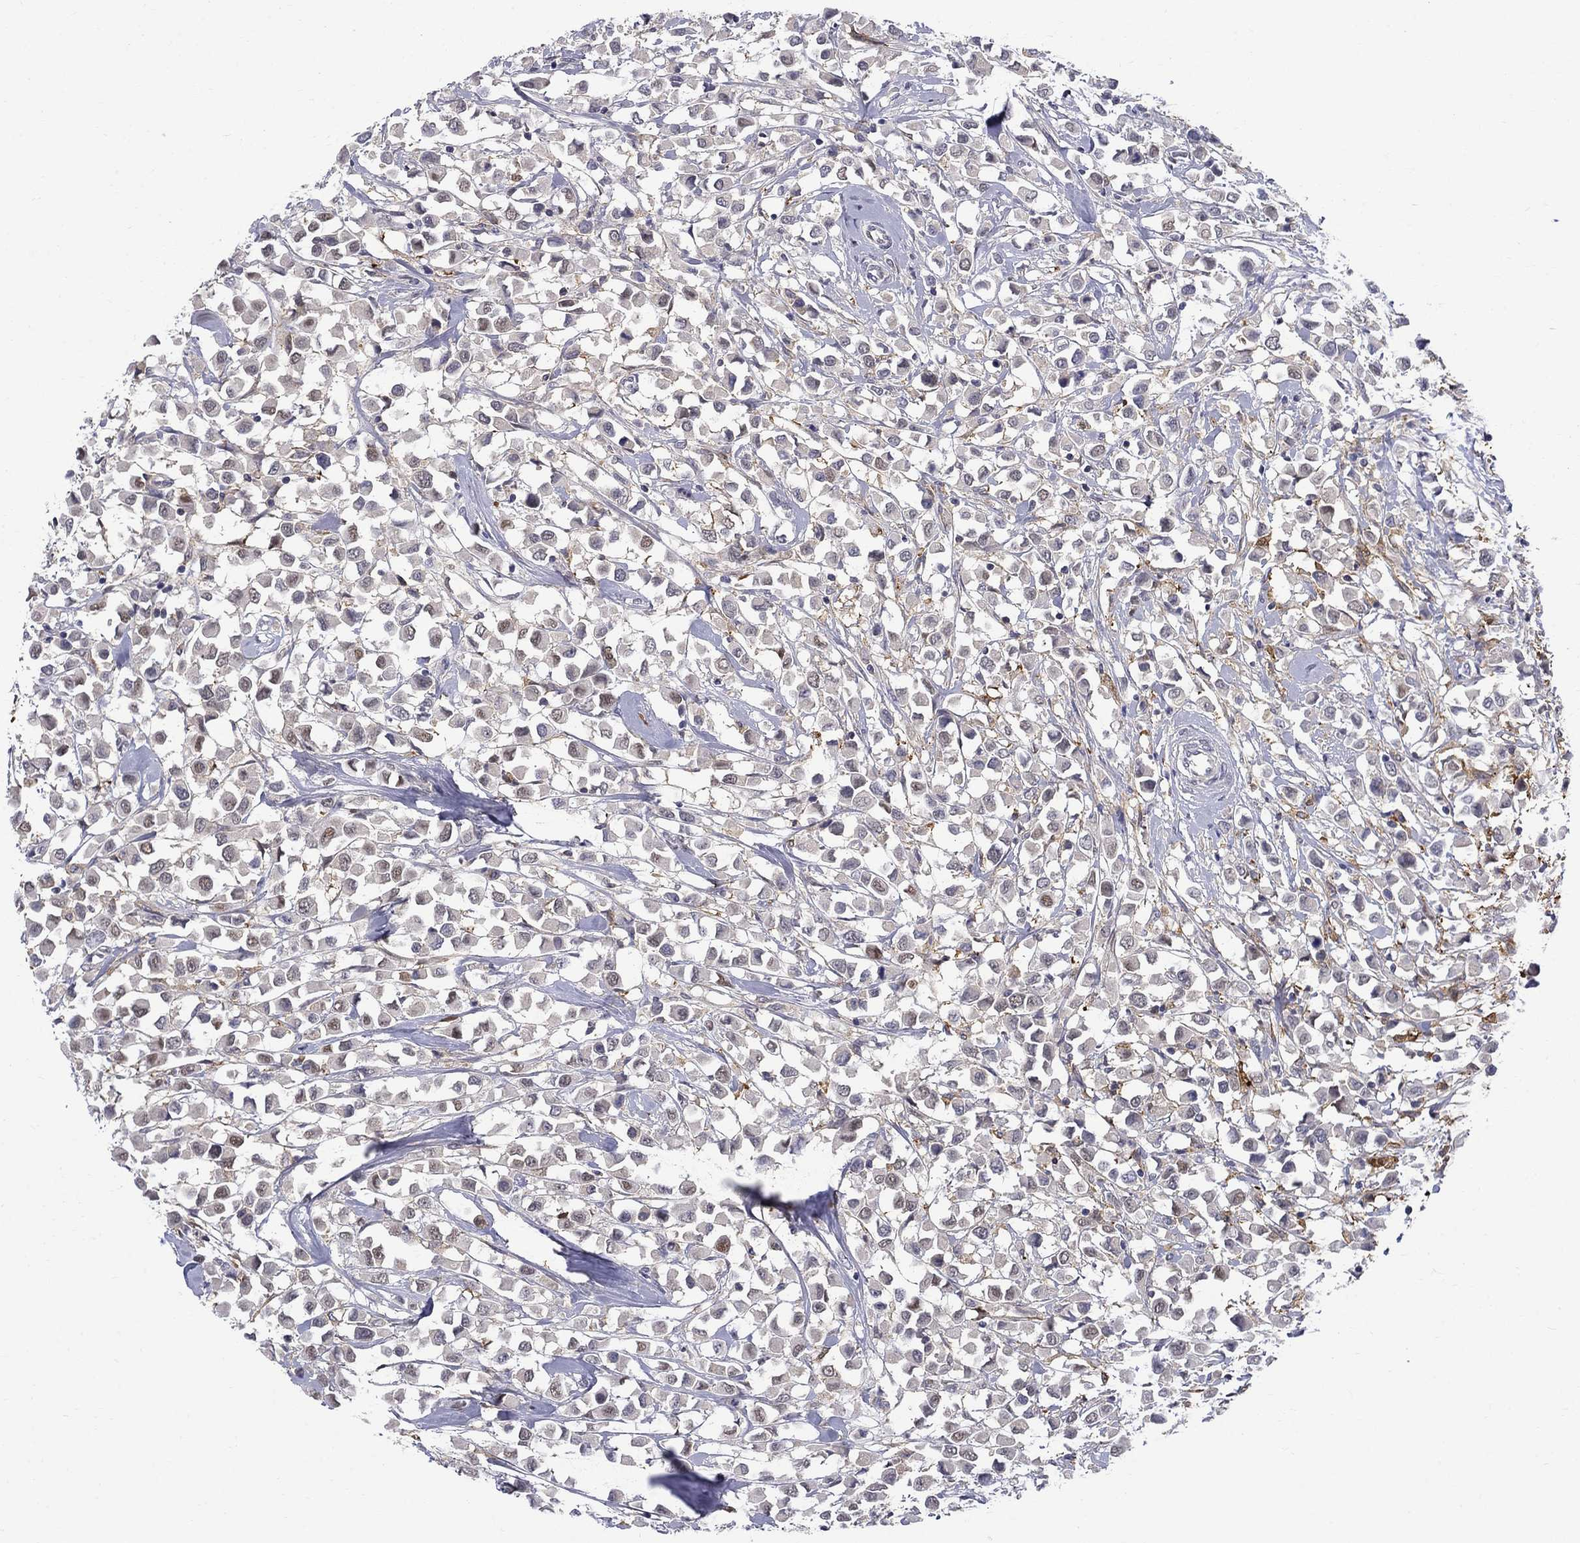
{"staining": {"intensity": "moderate", "quantity": "<25%", "location": "cytoplasmic/membranous,nuclear"}, "tissue": "breast cancer", "cell_type": "Tumor cells", "image_type": "cancer", "snomed": [{"axis": "morphology", "description": "Duct carcinoma"}, {"axis": "topography", "description": "Breast"}], "caption": "Brown immunohistochemical staining in breast cancer (infiltrating ductal carcinoma) shows moderate cytoplasmic/membranous and nuclear positivity in approximately <25% of tumor cells.", "gene": "PCBP3", "patient": {"sex": "female", "age": 61}}